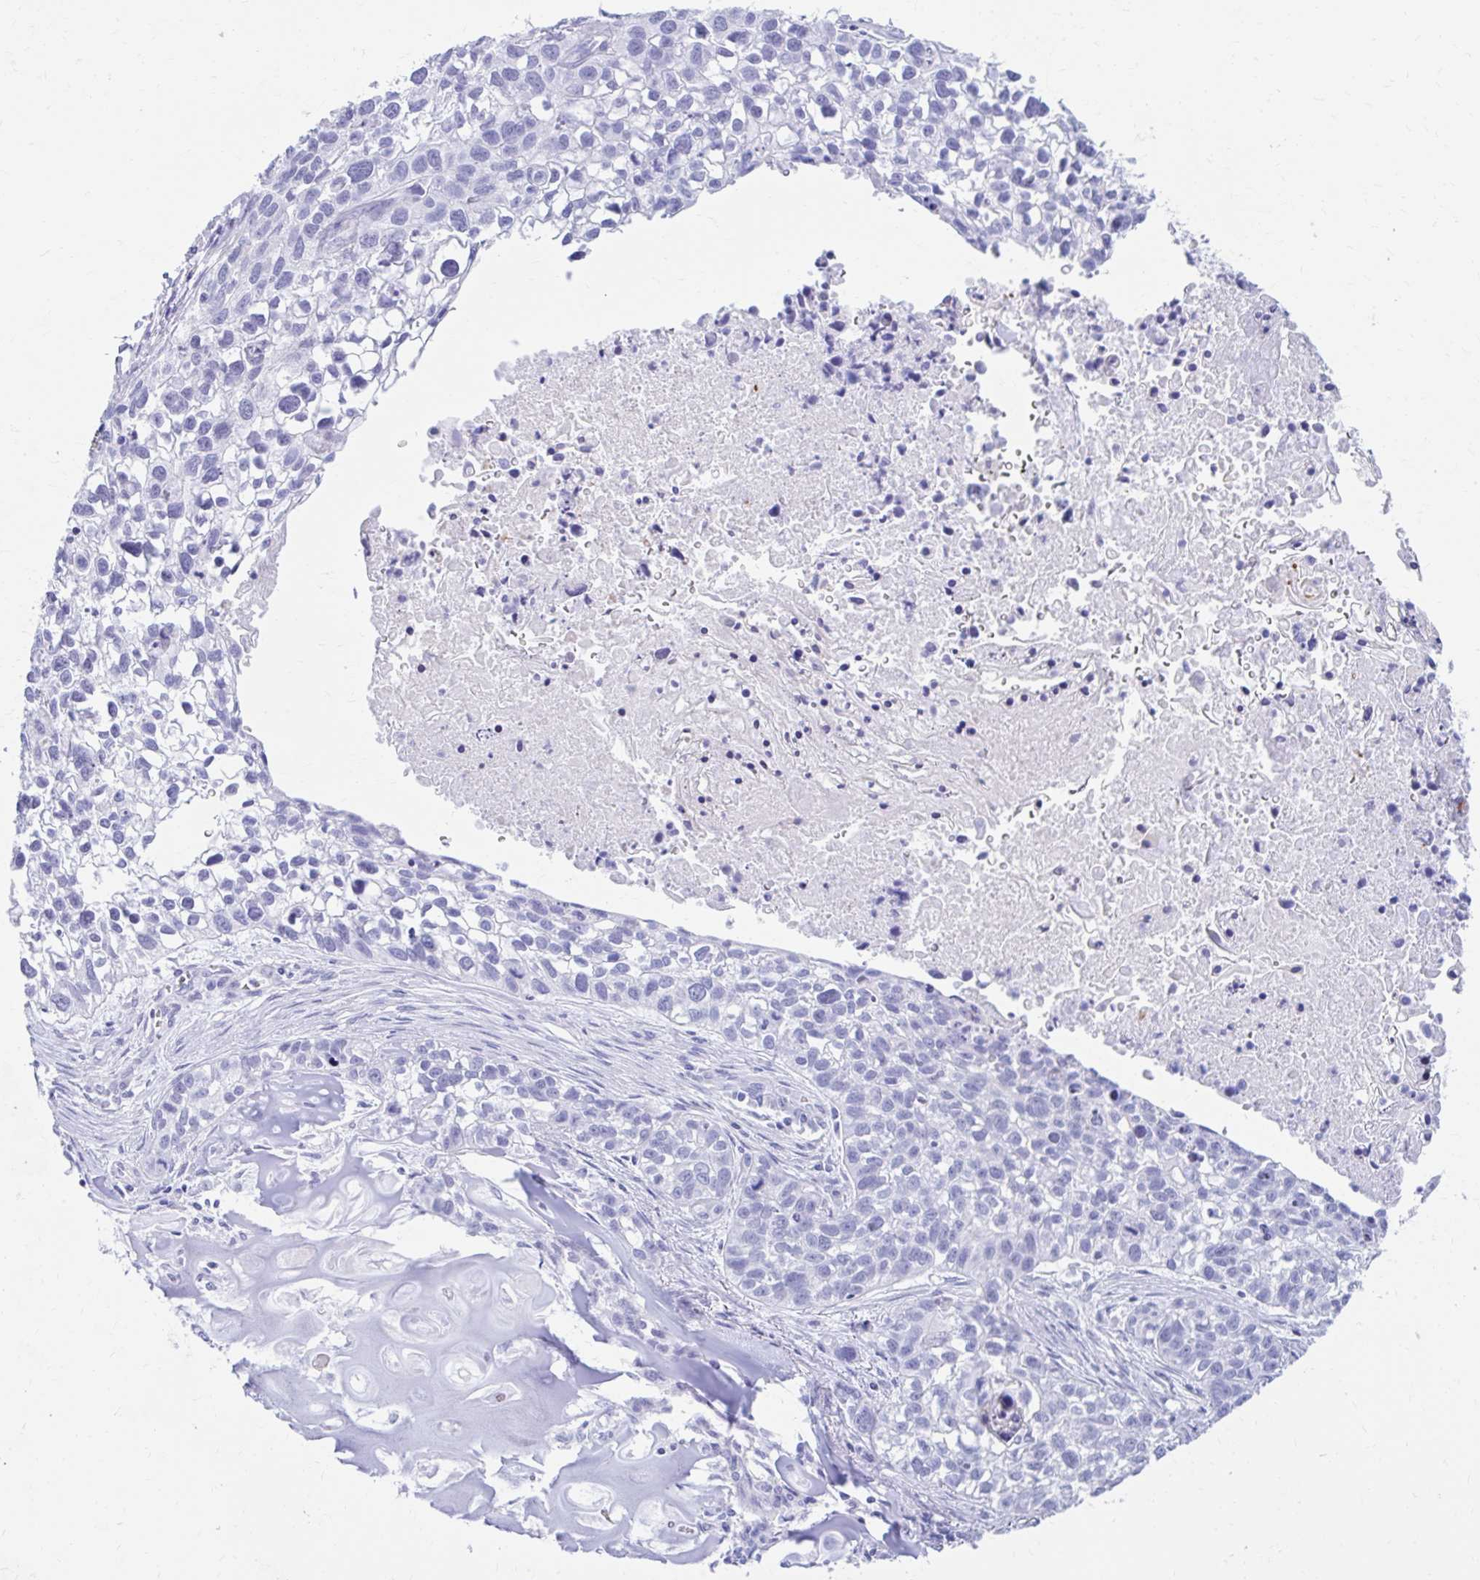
{"staining": {"intensity": "negative", "quantity": "none", "location": "none"}, "tissue": "lung cancer", "cell_type": "Tumor cells", "image_type": "cancer", "snomed": [{"axis": "morphology", "description": "Squamous cell carcinoma, NOS"}, {"axis": "topography", "description": "Lung"}], "caption": "IHC micrograph of lung cancer (squamous cell carcinoma) stained for a protein (brown), which shows no positivity in tumor cells.", "gene": "NSG2", "patient": {"sex": "male", "age": 74}}